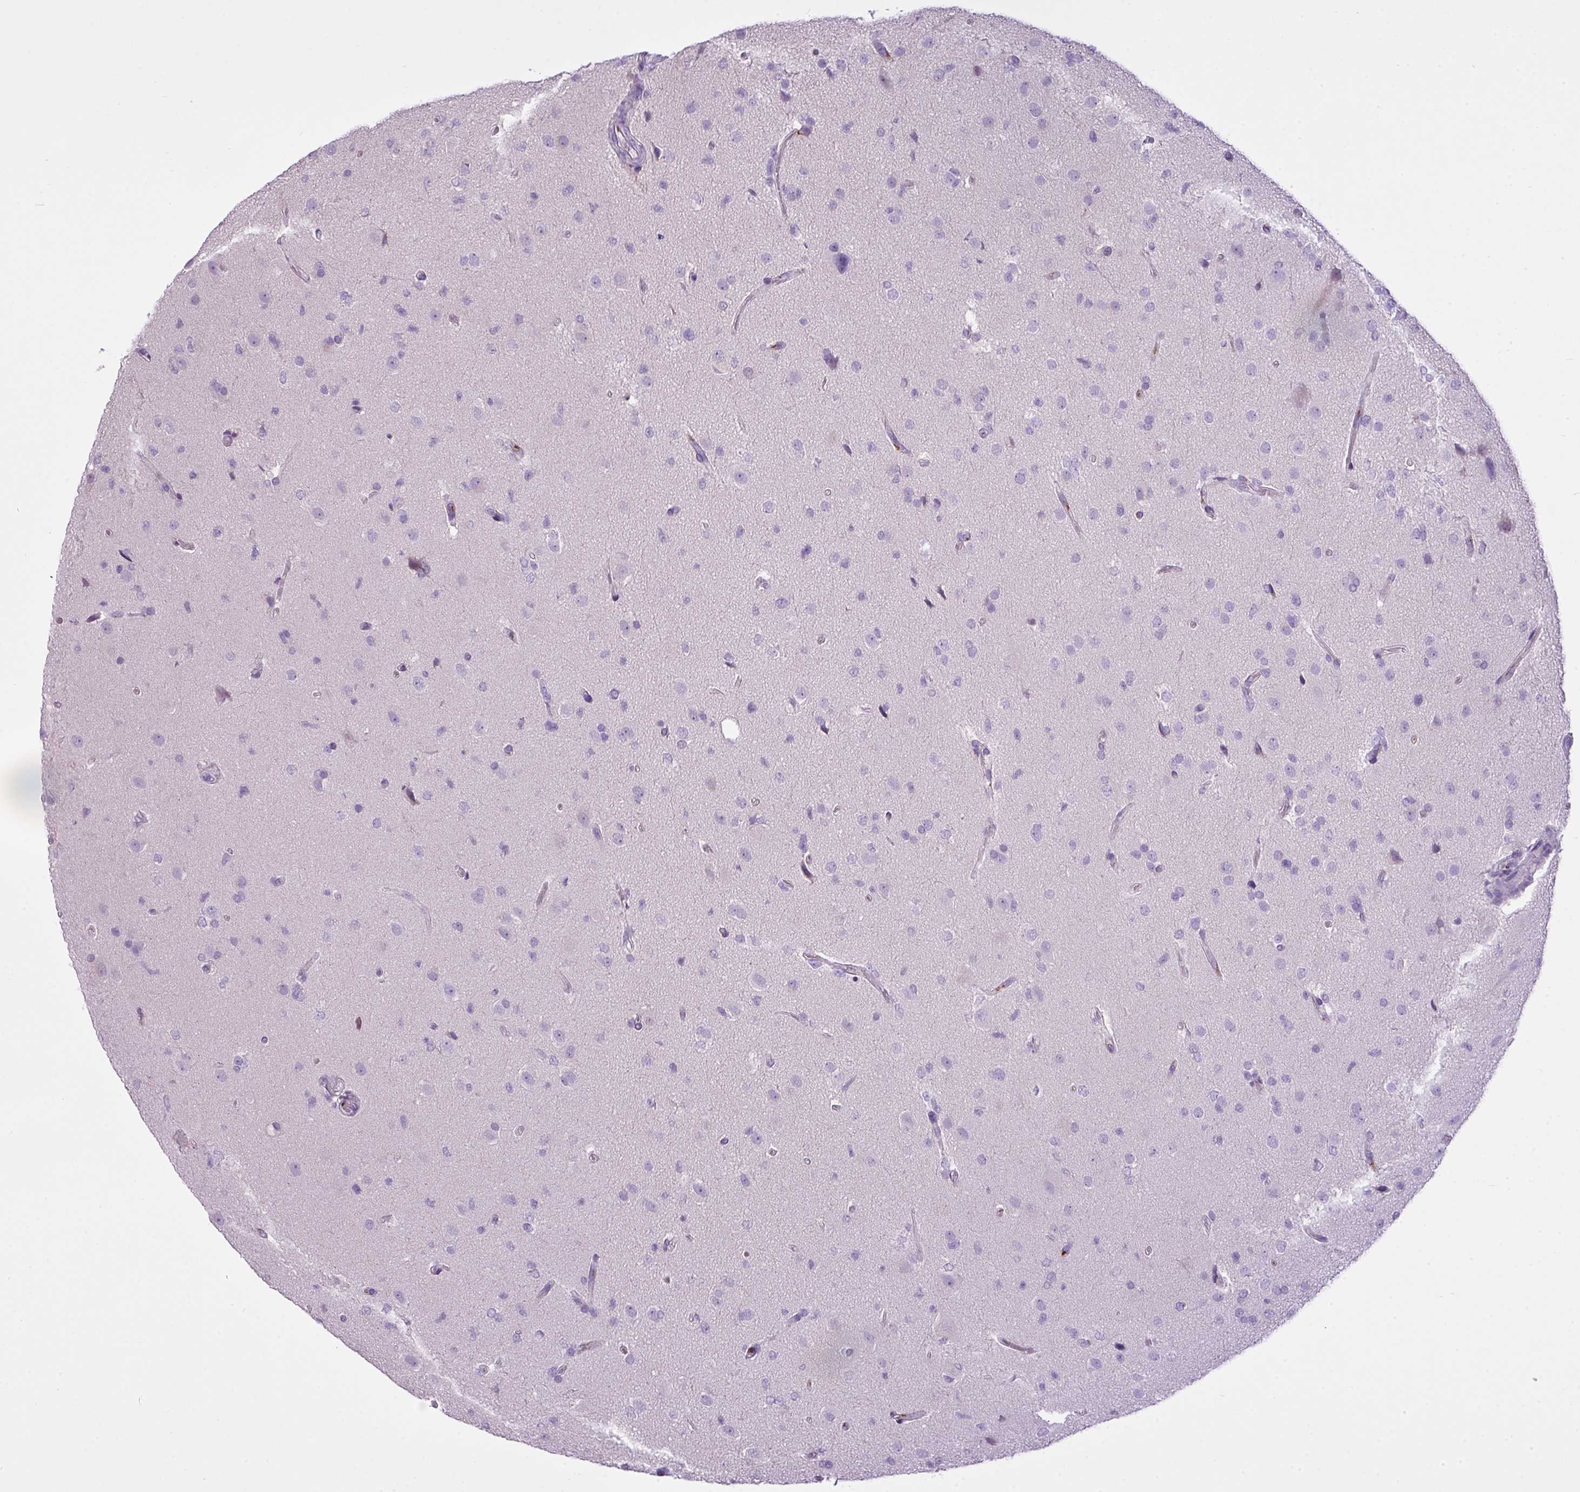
{"staining": {"intensity": "negative", "quantity": "none", "location": "none"}, "tissue": "glioma", "cell_type": "Tumor cells", "image_type": "cancer", "snomed": [{"axis": "morphology", "description": "Glioma, malignant, High grade"}, {"axis": "topography", "description": "Brain"}], "caption": "DAB immunohistochemical staining of human glioma demonstrates no significant expression in tumor cells. (DAB IHC, high magnification).", "gene": "FAM43A", "patient": {"sex": "male", "age": 33}}